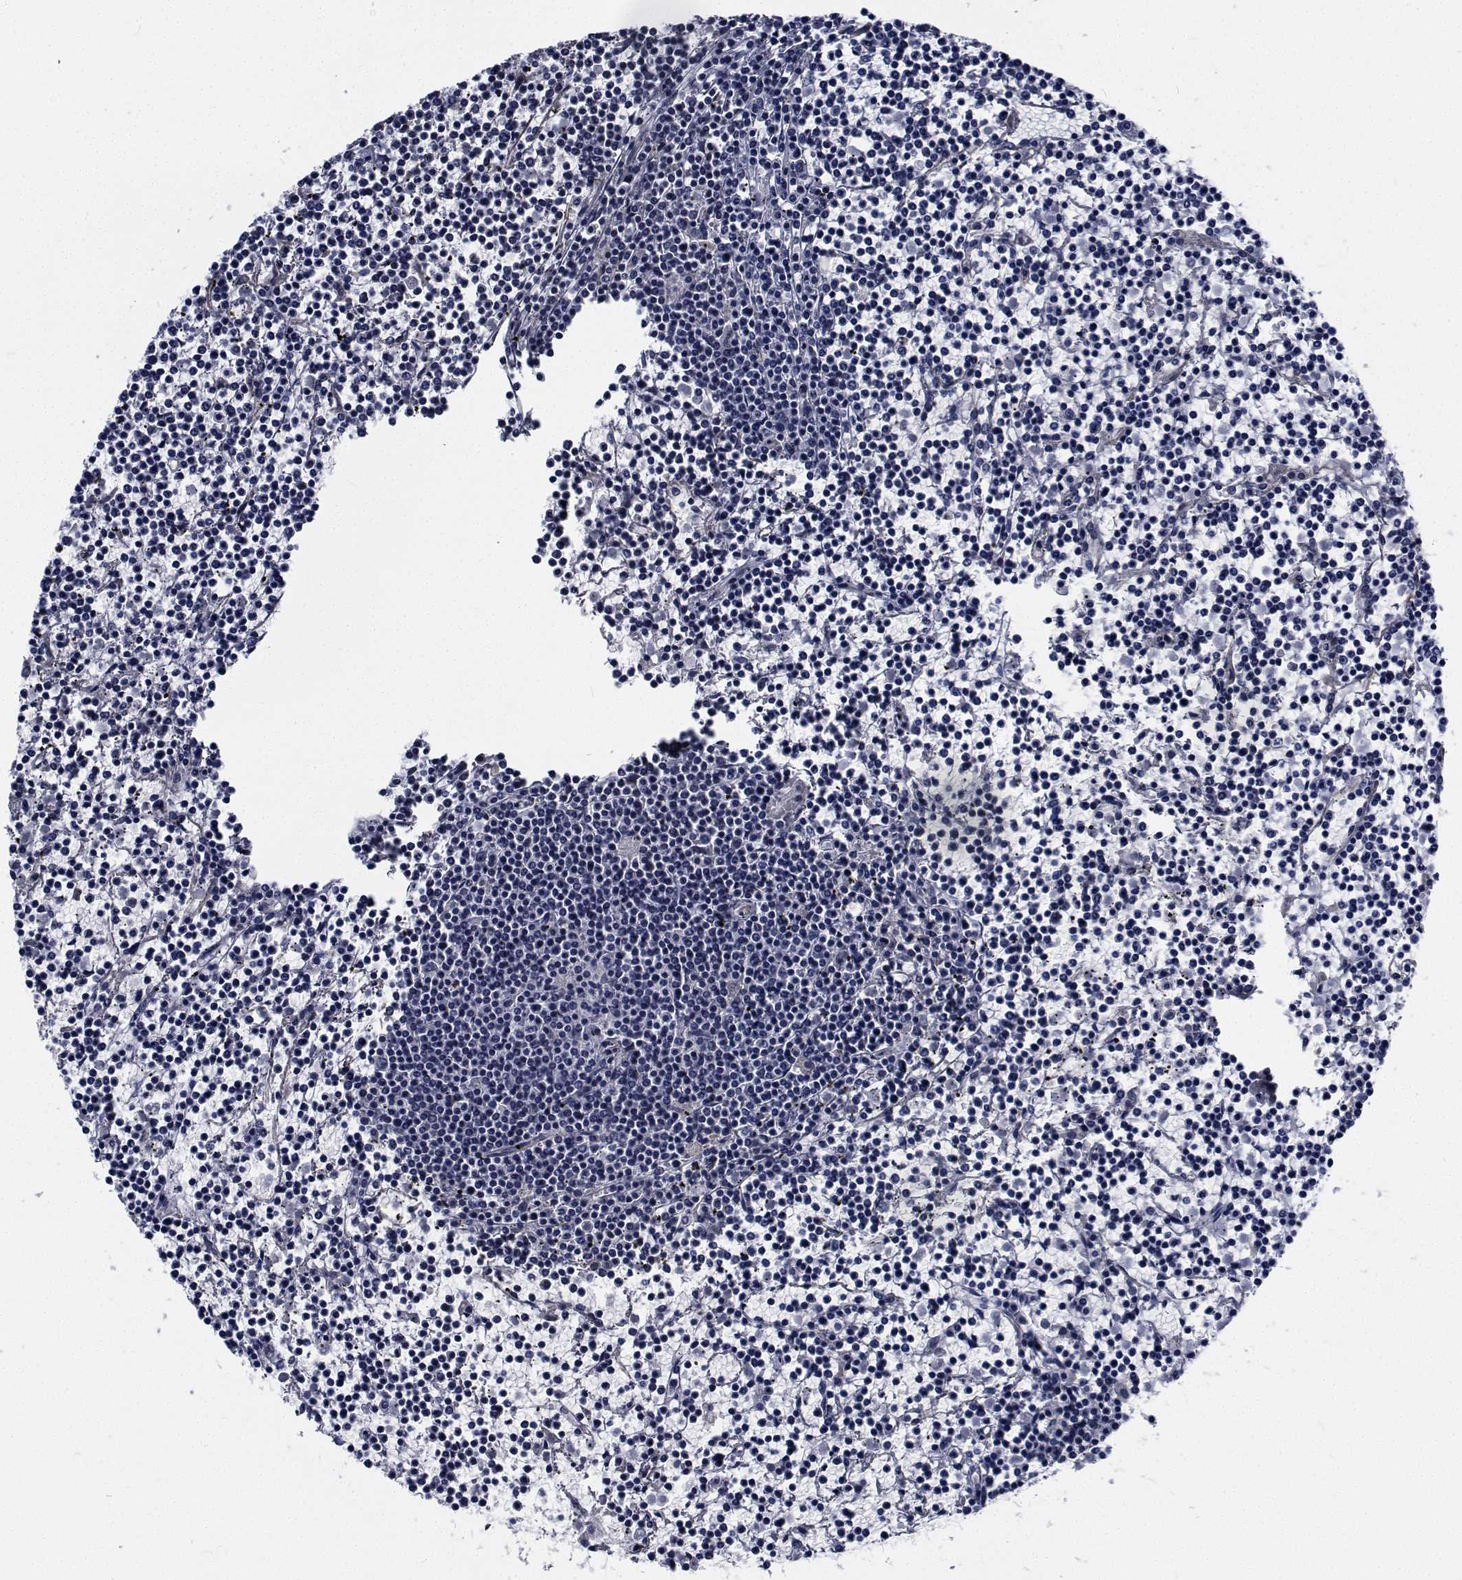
{"staining": {"intensity": "negative", "quantity": "none", "location": "none"}, "tissue": "lymphoma", "cell_type": "Tumor cells", "image_type": "cancer", "snomed": [{"axis": "morphology", "description": "Malignant lymphoma, non-Hodgkin's type, Low grade"}, {"axis": "topography", "description": "Spleen"}], "caption": "Immunohistochemical staining of malignant lymphoma, non-Hodgkin's type (low-grade) displays no significant staining in tumor cells.", "gene": "TTBK1", "patient": {"sex": "female", "age": 19}}